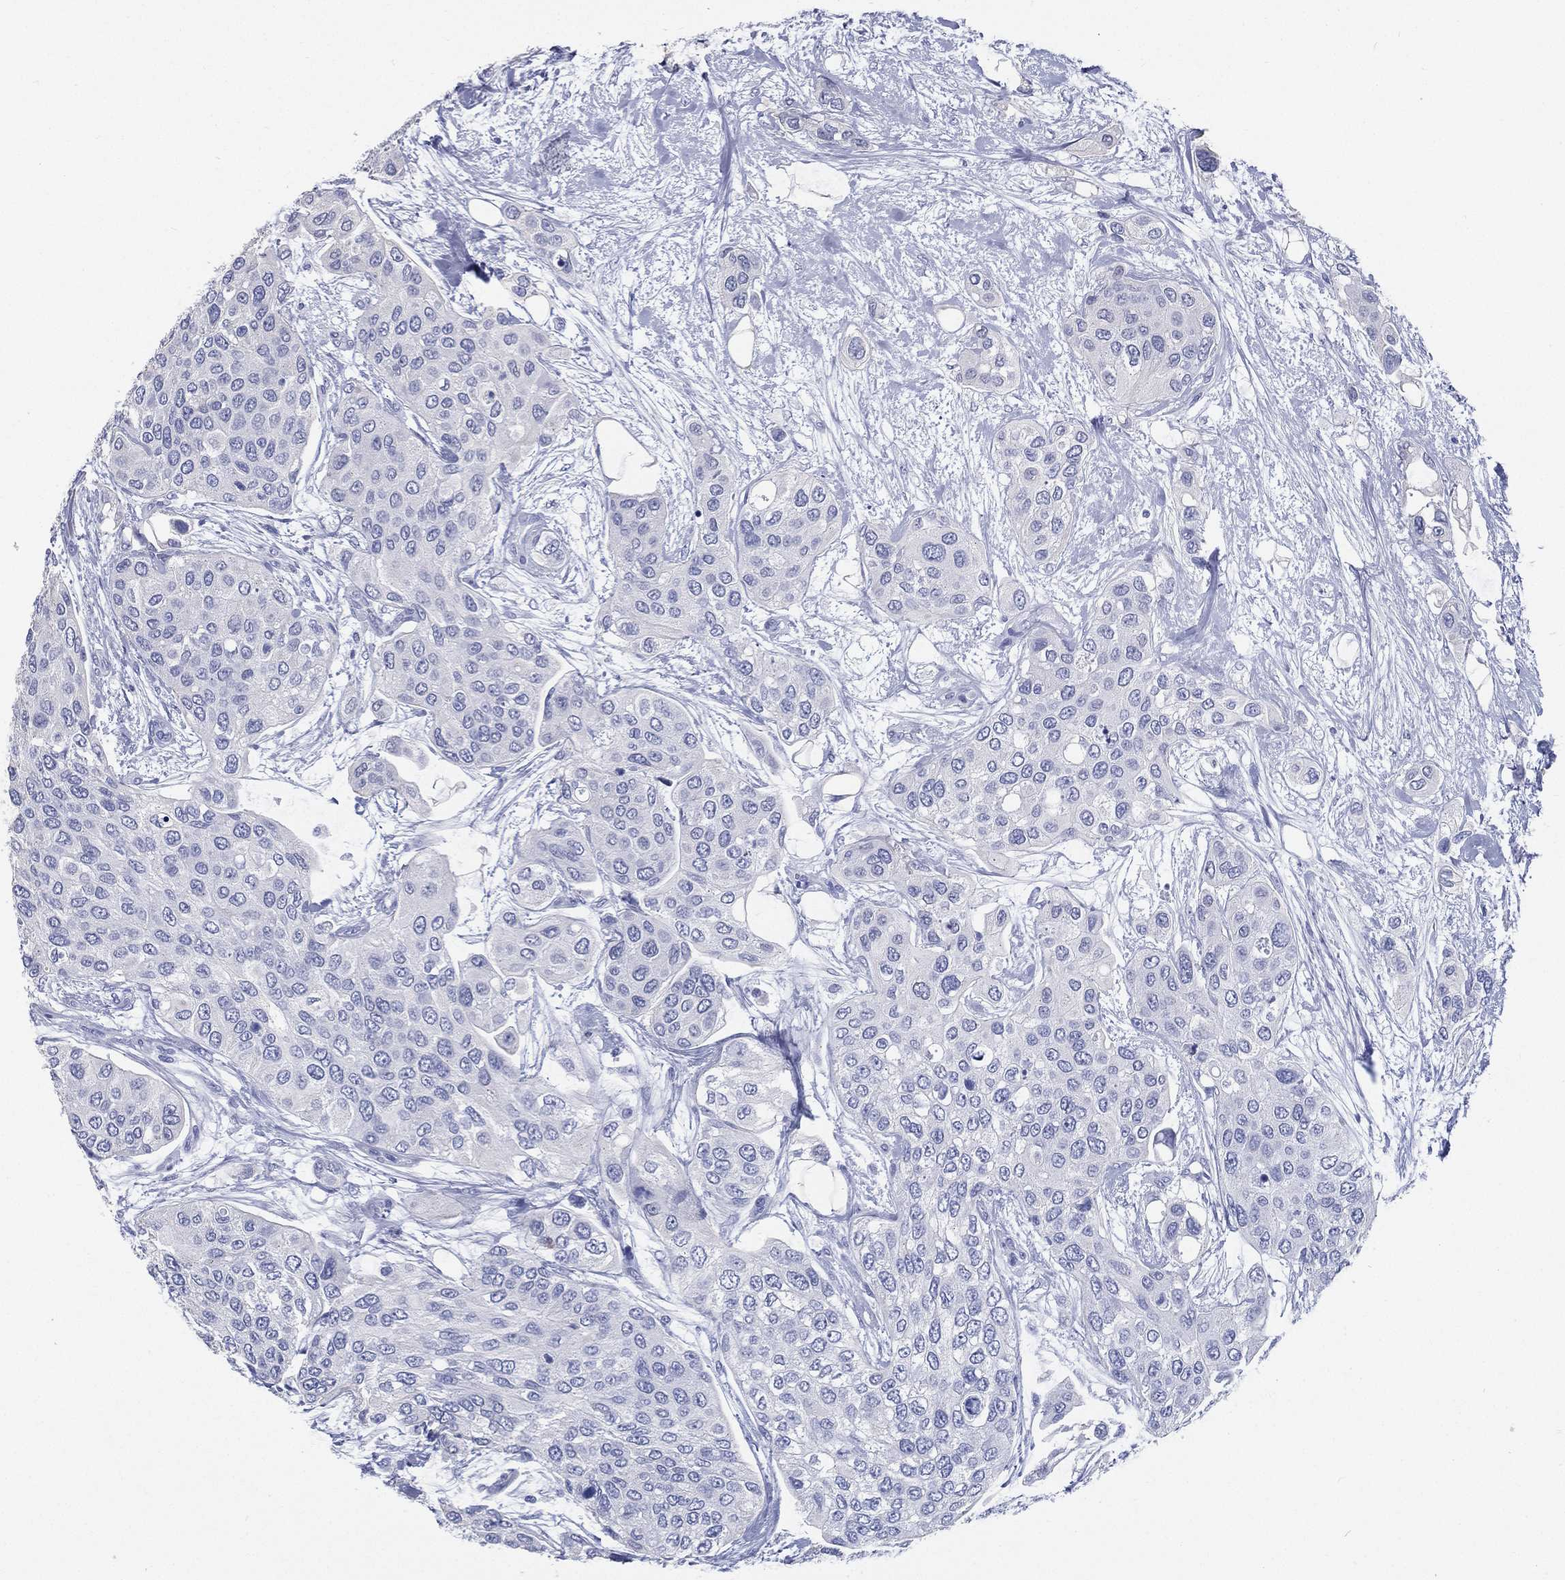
{"staining": {"intensity": "negative", "quantity": "none", "location": "none"}, "tissue": "urothelial cancer", "cell_type": "Tumor cells", "image_type": "cancer", "snomed": [{"axis": "morphology", "description": "Urothelial carcinoma, High grade"}, {"axis": "topography", "description": "Urinary bladder"}], "caption": "IHC micrograph of human high-grade urothelial carcinoma stained for a protein (brown), which exhibits no positivity in tumor cells.", "gene": "RSPH4A", "patient": {"sex": "male", "age": 77}}